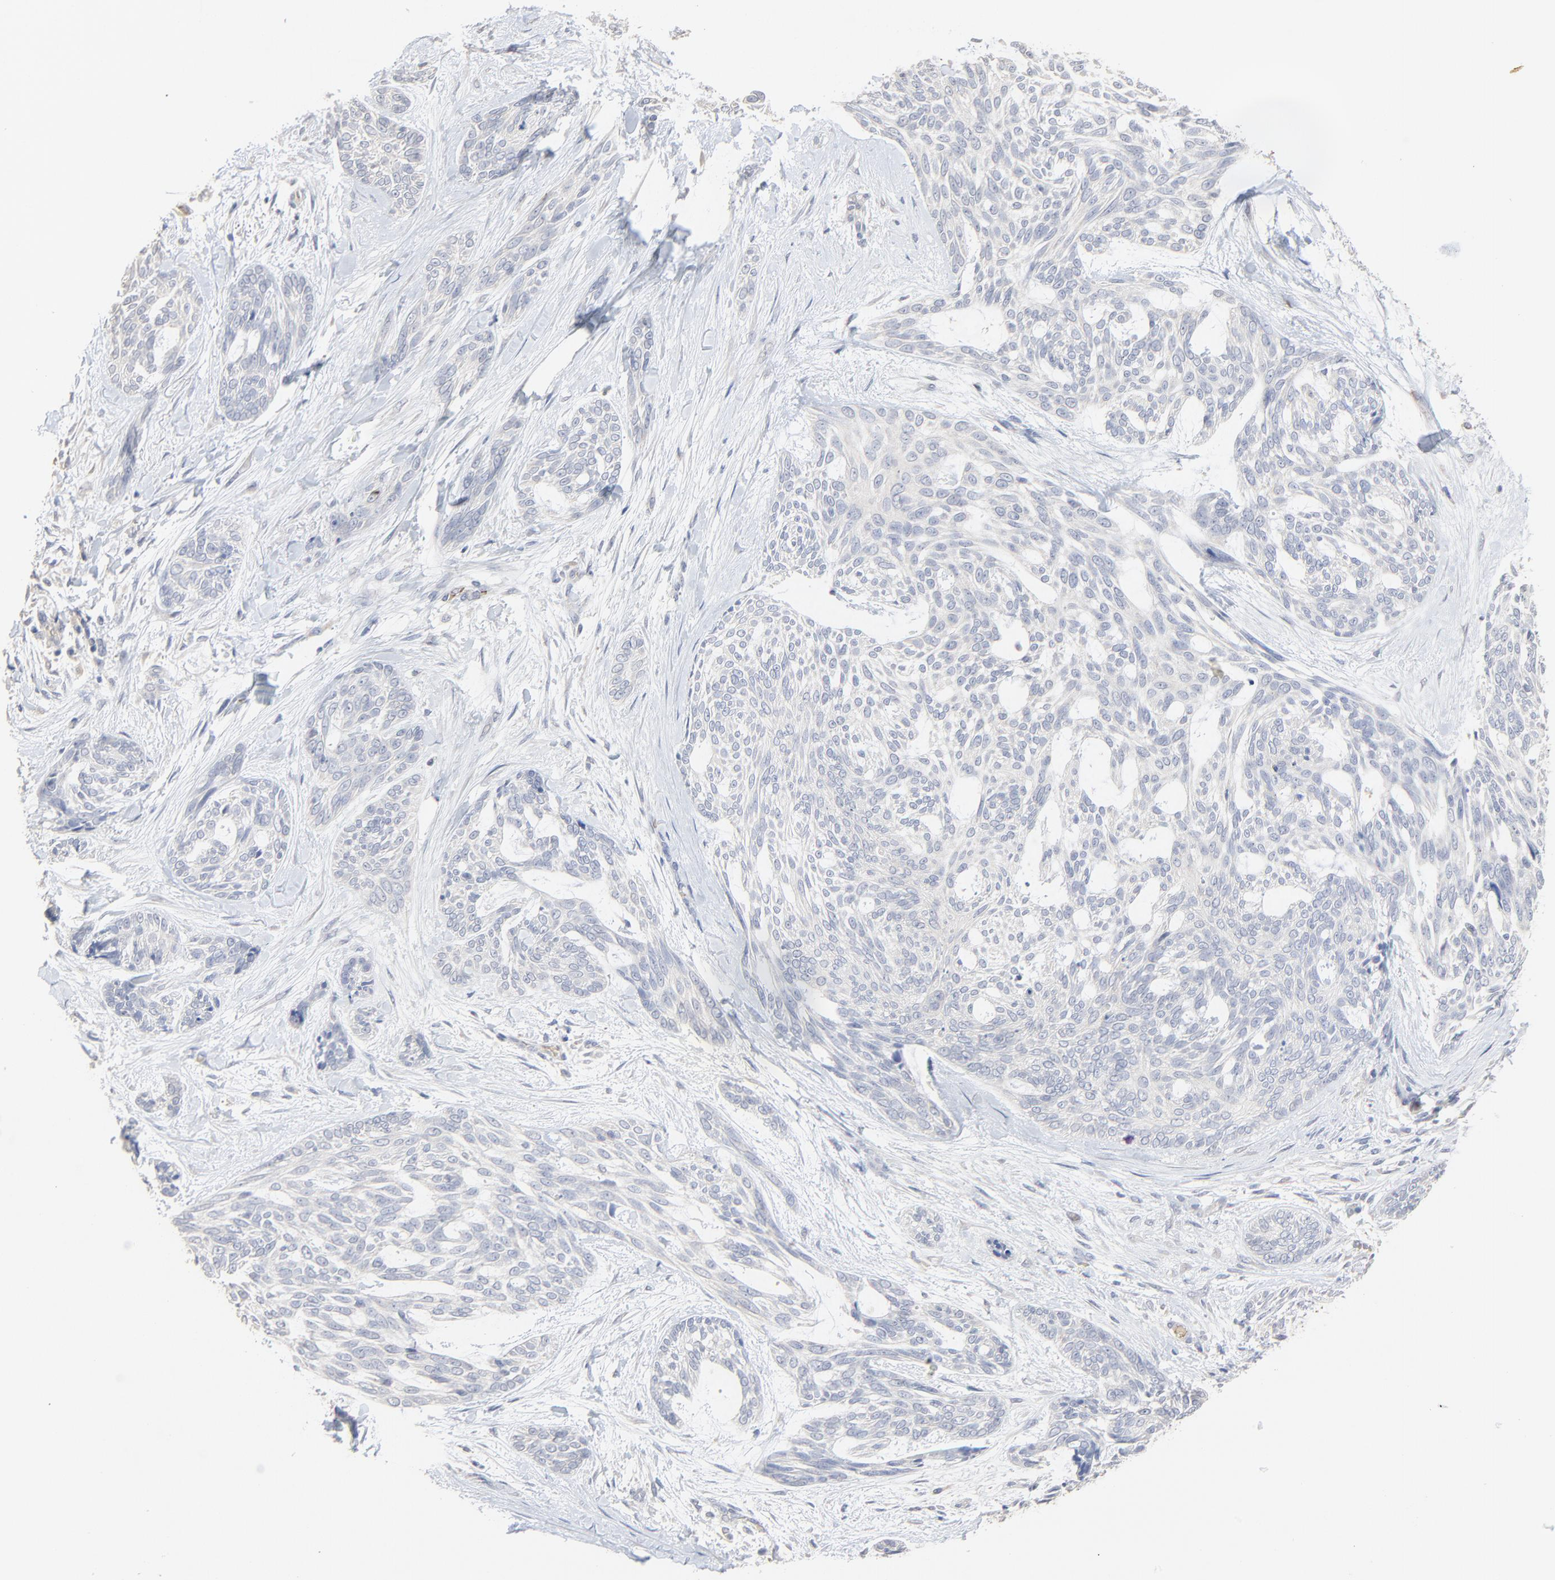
{"staining": {"intensity": "negative", "quantity": "none", "location": "none"}, "tissue": "skin cancer", "cell_type": "Tumor cells", "image_type": "cancer", "snomed": [{"axis": "morphology", "description": "Normal tissue, NOS"}, {"axis": "morphology", "description": "Basal cell carcinoma"}, {"axis": "topography", "description": "Skin"}], "caption": "Tumor cells are negative for protein expression in human skin cancer.", "gene": "FANCB", "patient": {"sex": "female", "age": 71}}